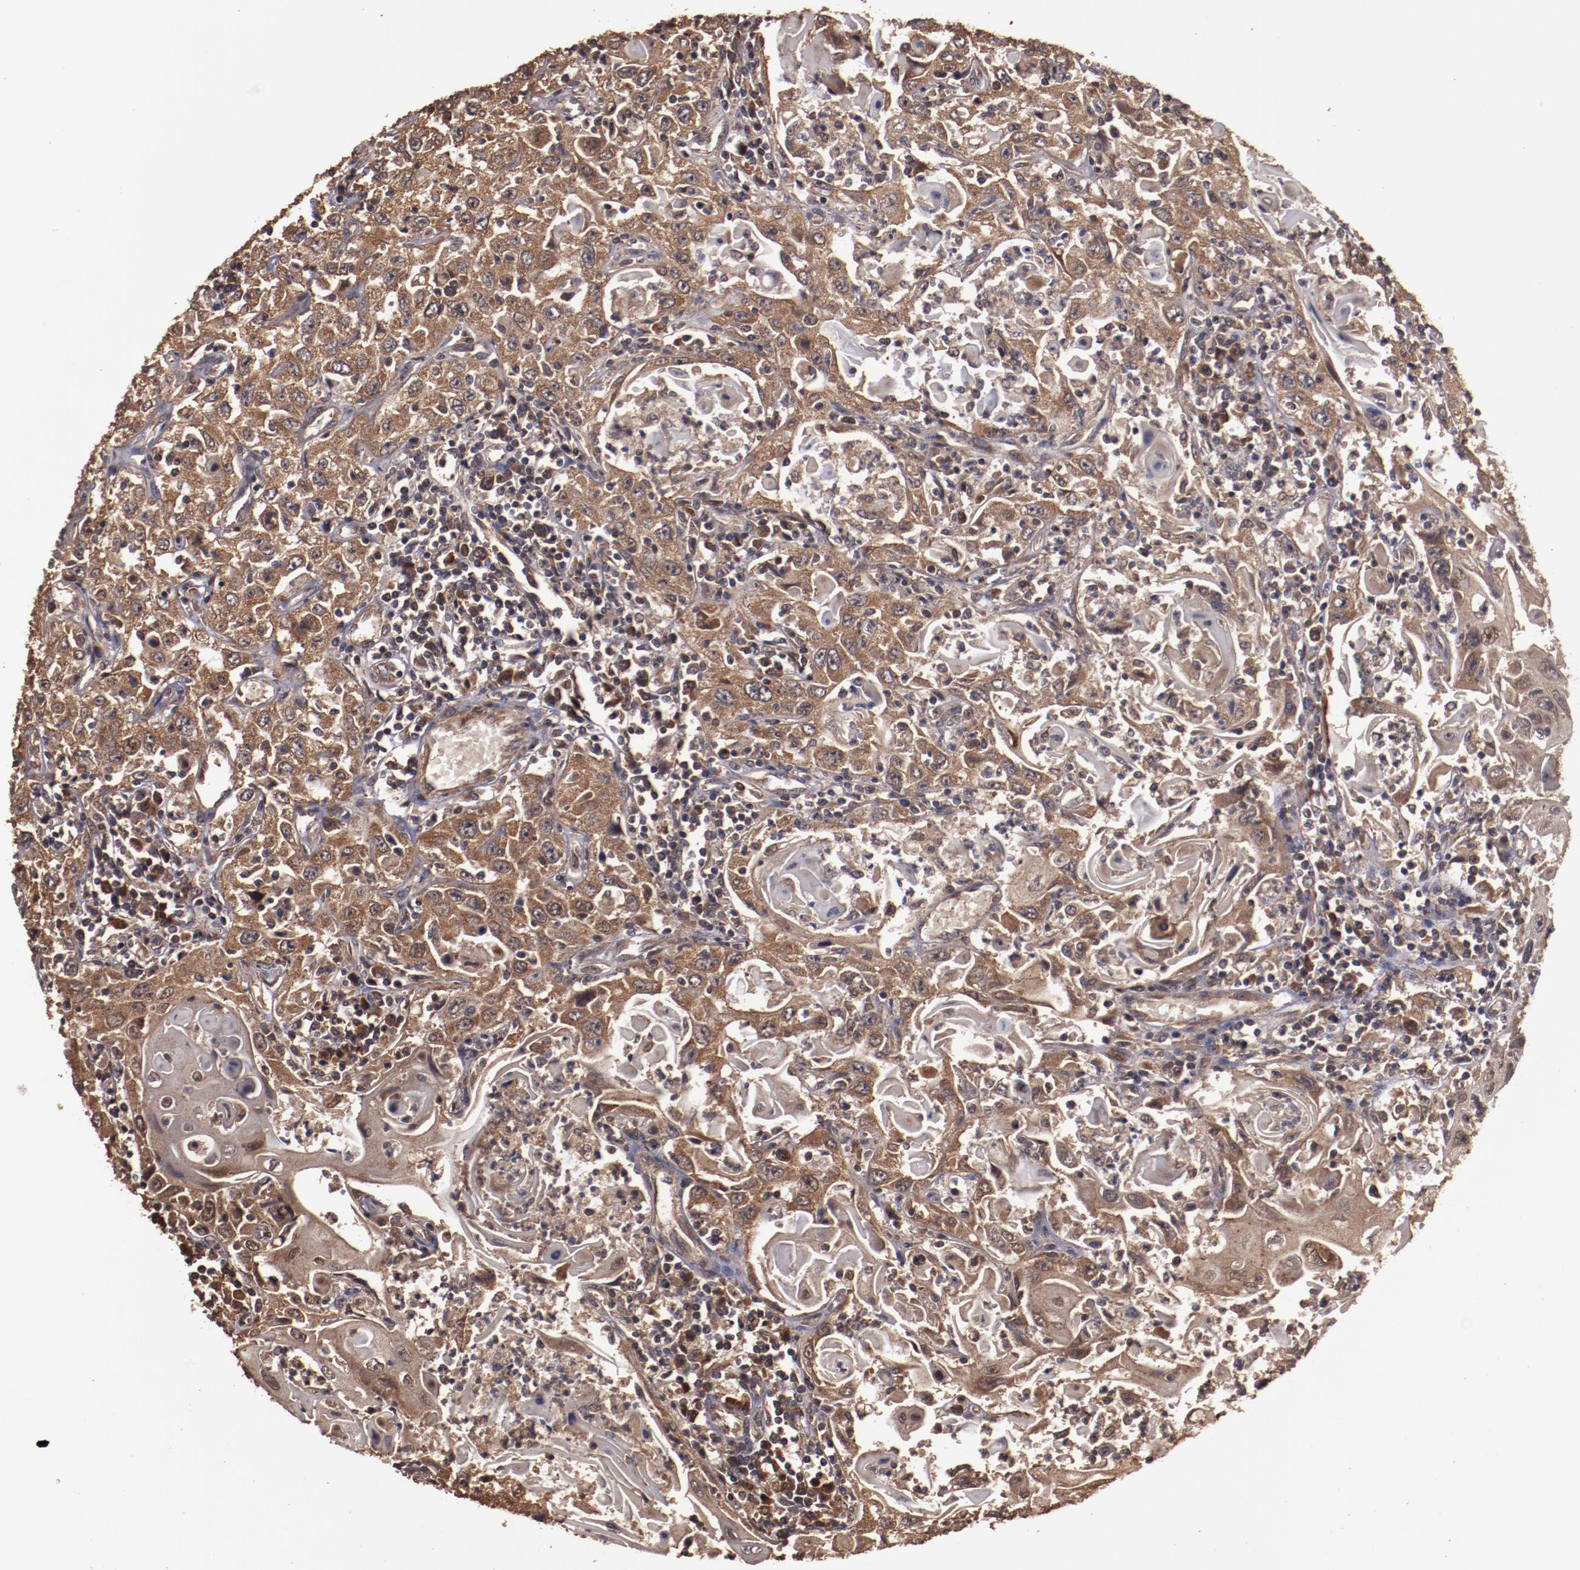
{"staining": {"intensity": "moderate", "quantity": ">75%", "location": "cytoplasmic/membranous"}, "tissue": "head and neck cancer", "cell_type": "Tumor cells", "image_type": "cancer", "snomed": [{"axis": "morphology", "description": "Squamous cell carcinoma, NOS"}, {"axis": "topography", "description": "Oral tissue"}, {"axis": "topography", "description": "Head-Neck"}], "caption": "Brown immunohistochemical staining in human head and neck cancer reveals moderate cytoplasmic/membranous expression in about >75% of tumor cells.", "gene": "TXNDC16", "patient": {"sex": "female", "age": 76}}